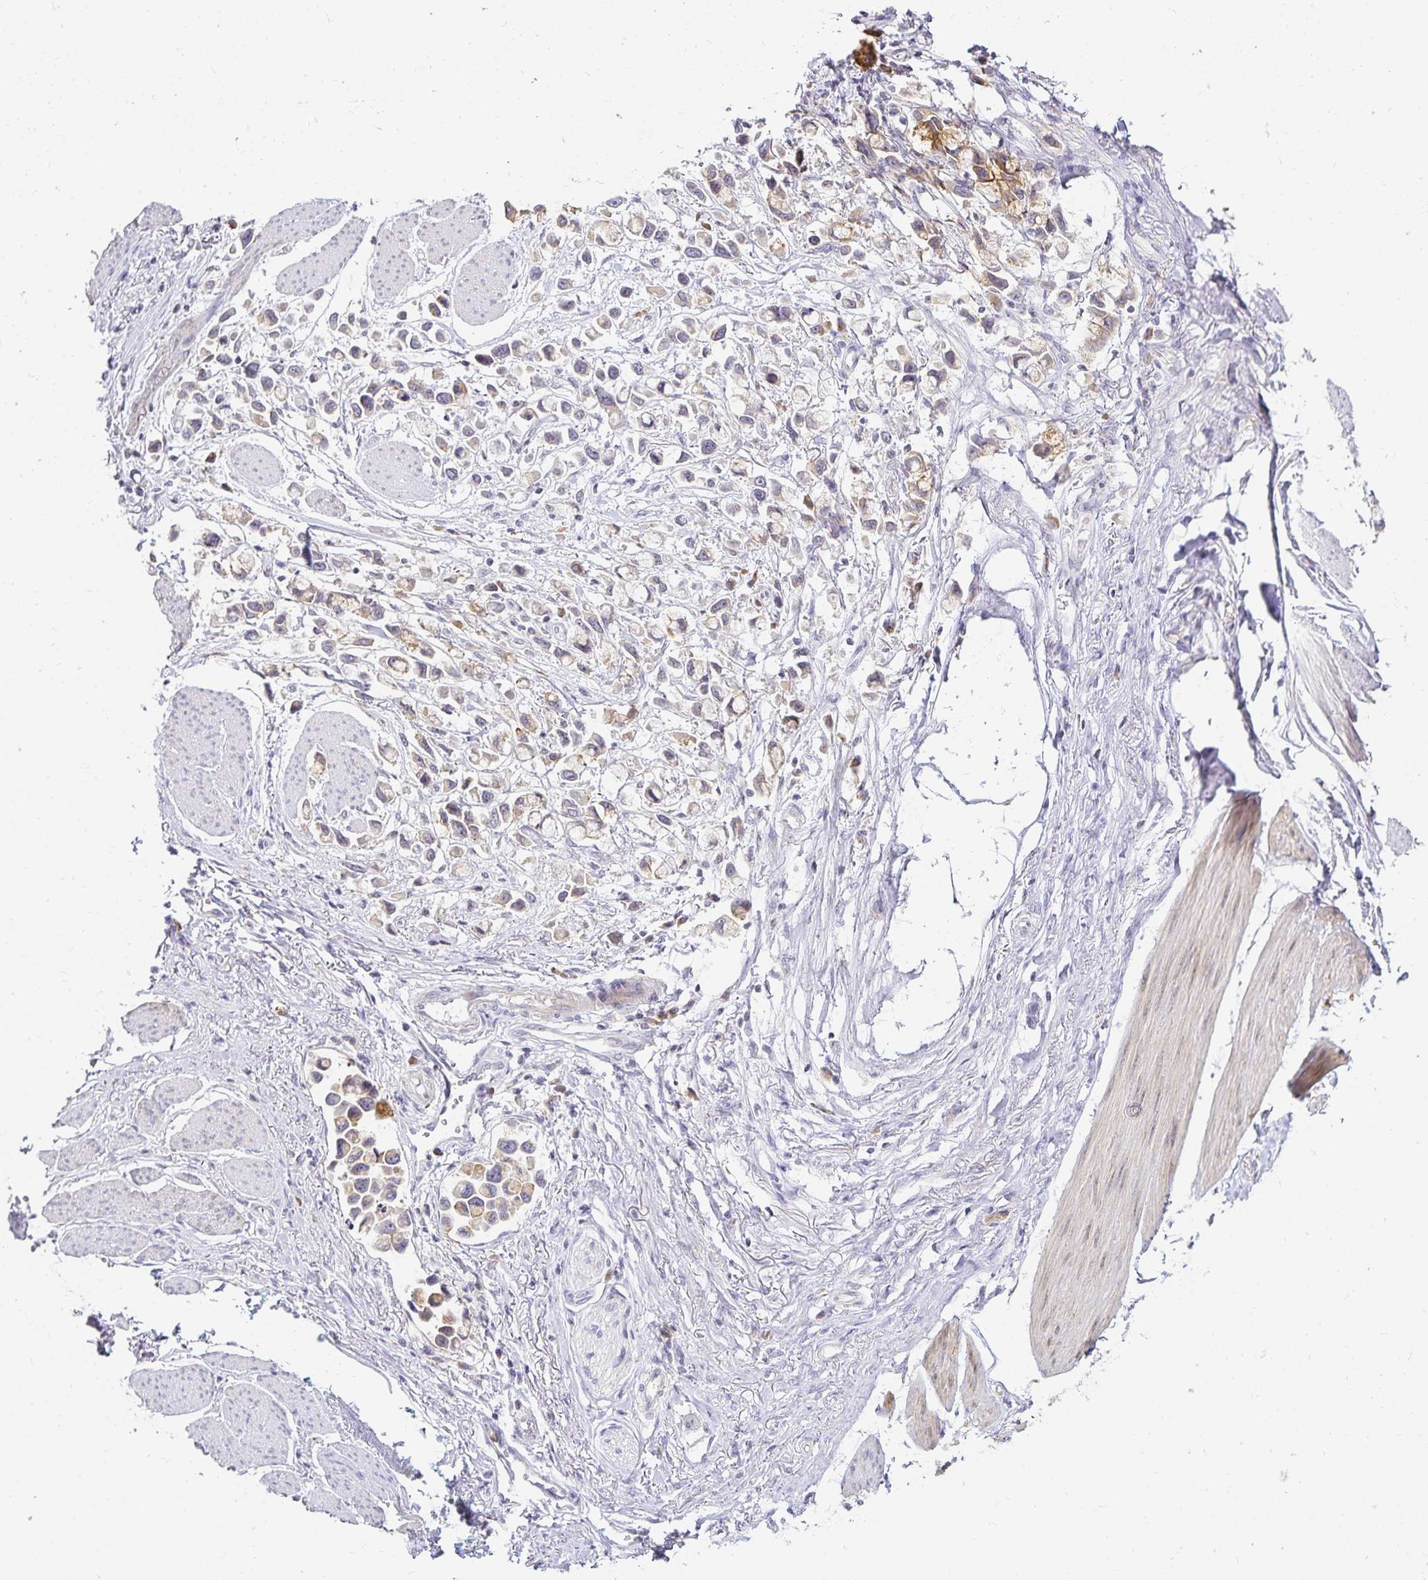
{"staining": {"intensity": "weak", "quantity": "25%-75%", "location": "cytoplasmic/membranous"}, "tissue": "stomach cancer", "cell_type": "Tumor cells", "image_type": "cancer", "snomed": [{"axis": "morphology", "description": "Adenocarcinoma, NOS"}, {"axis": "topography", "description": "Stomach"}], "caption": "Weak cytoplasmic/membranous staining for a protein is appreciated in about 25%-75% of tumor cells of adenocarcinoma (stomach) using immunohistochemistry.", "gene": "GP2", "patient": {"sex": "female", "age": 81}}